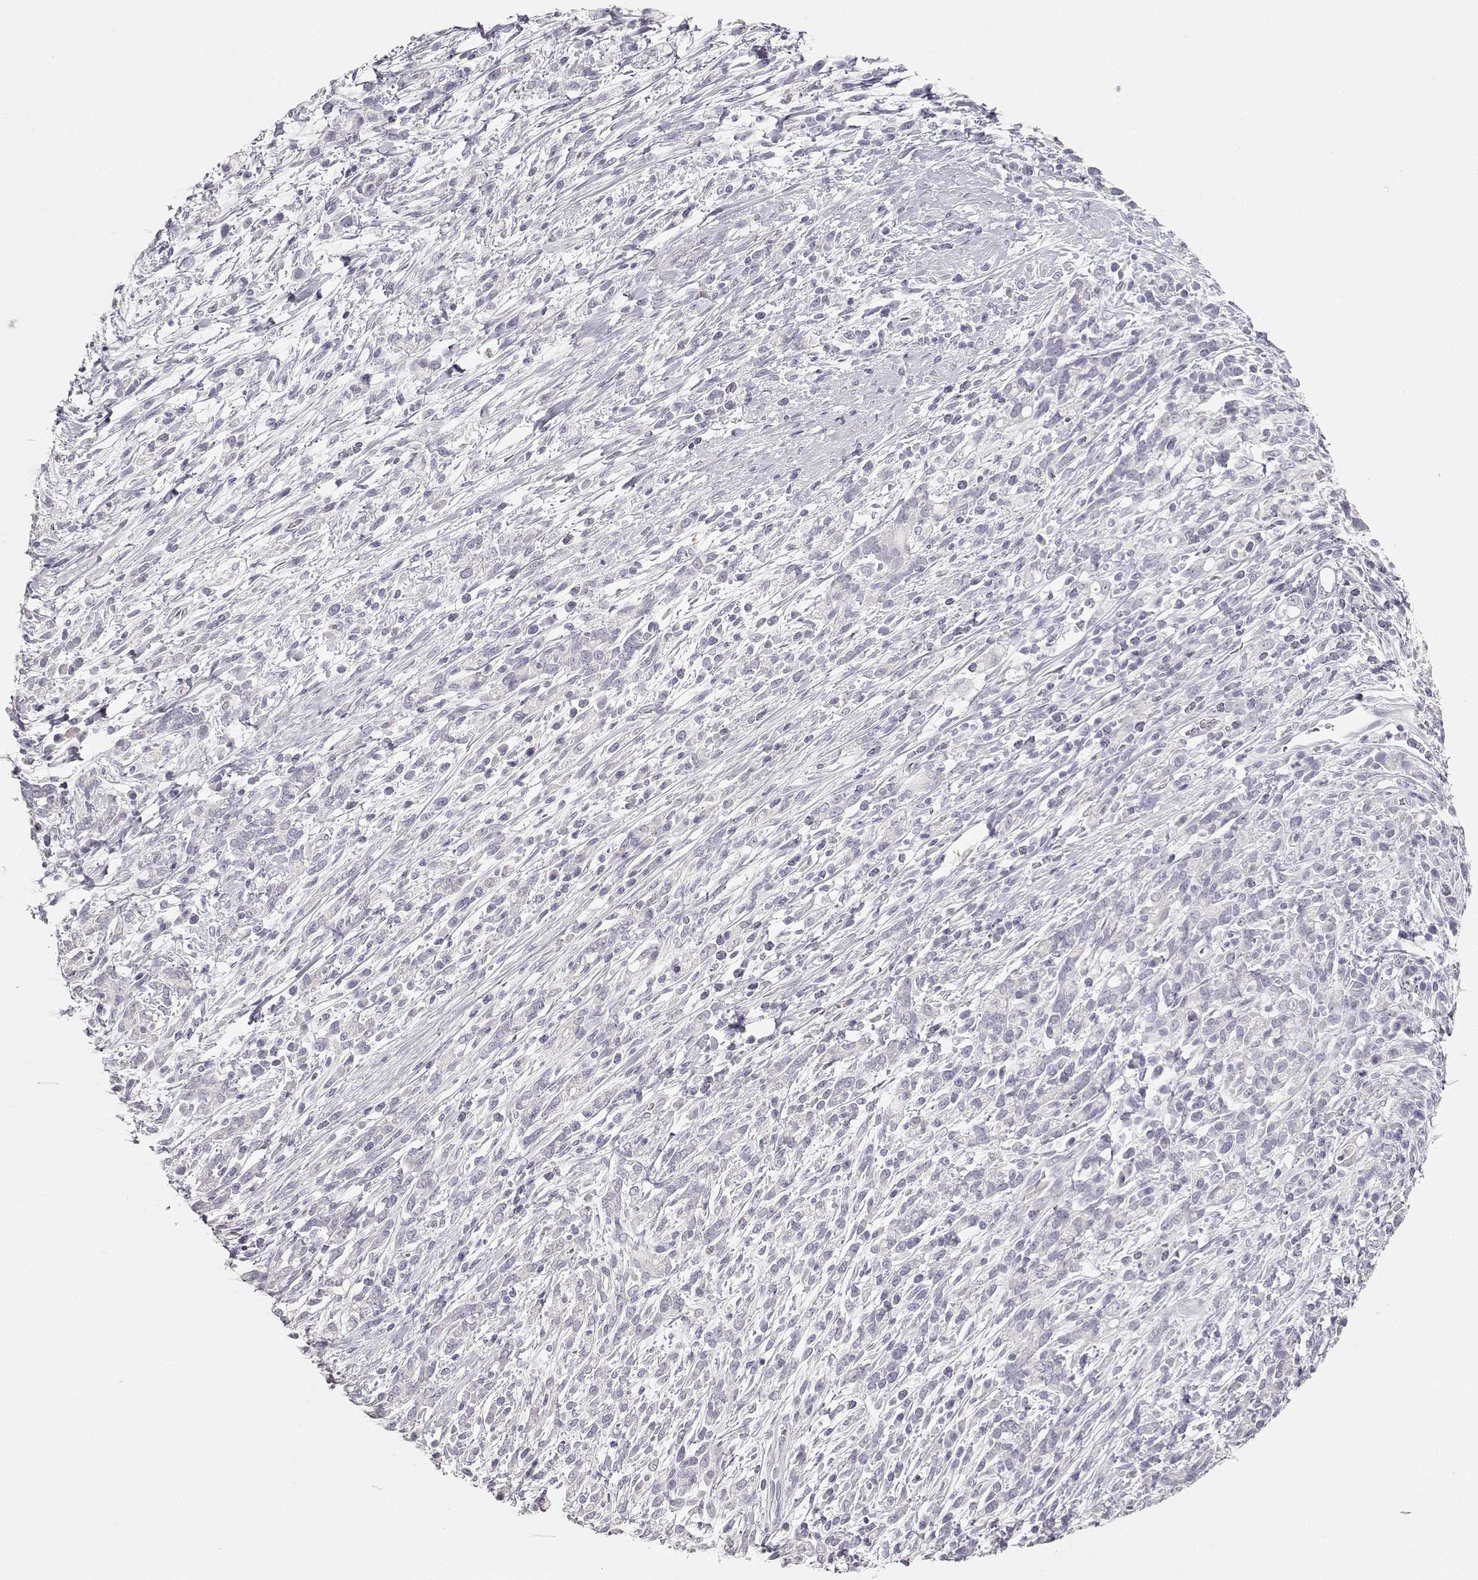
{"staining": {"intensity": "negative", "quantity": "none", "location": "none"}, "tissue": "stomach cancer", "cell_type": "Tumor cells", "image_type": "cancer", "snomed": [{"axis": "morphology", "description": "Adenocarcinoma, NOS"}, {"axis": "topography", "description": "Stomach"}], "caption": "High magnification brightfield microscopy of stomach adenocarcinoma stained with DAB (brown) and counterstained with hematoxylin (blue): tumor cells show no significant expression.", "gene": "TKTL1", "patient": {"sex": "female", "age": 57}}